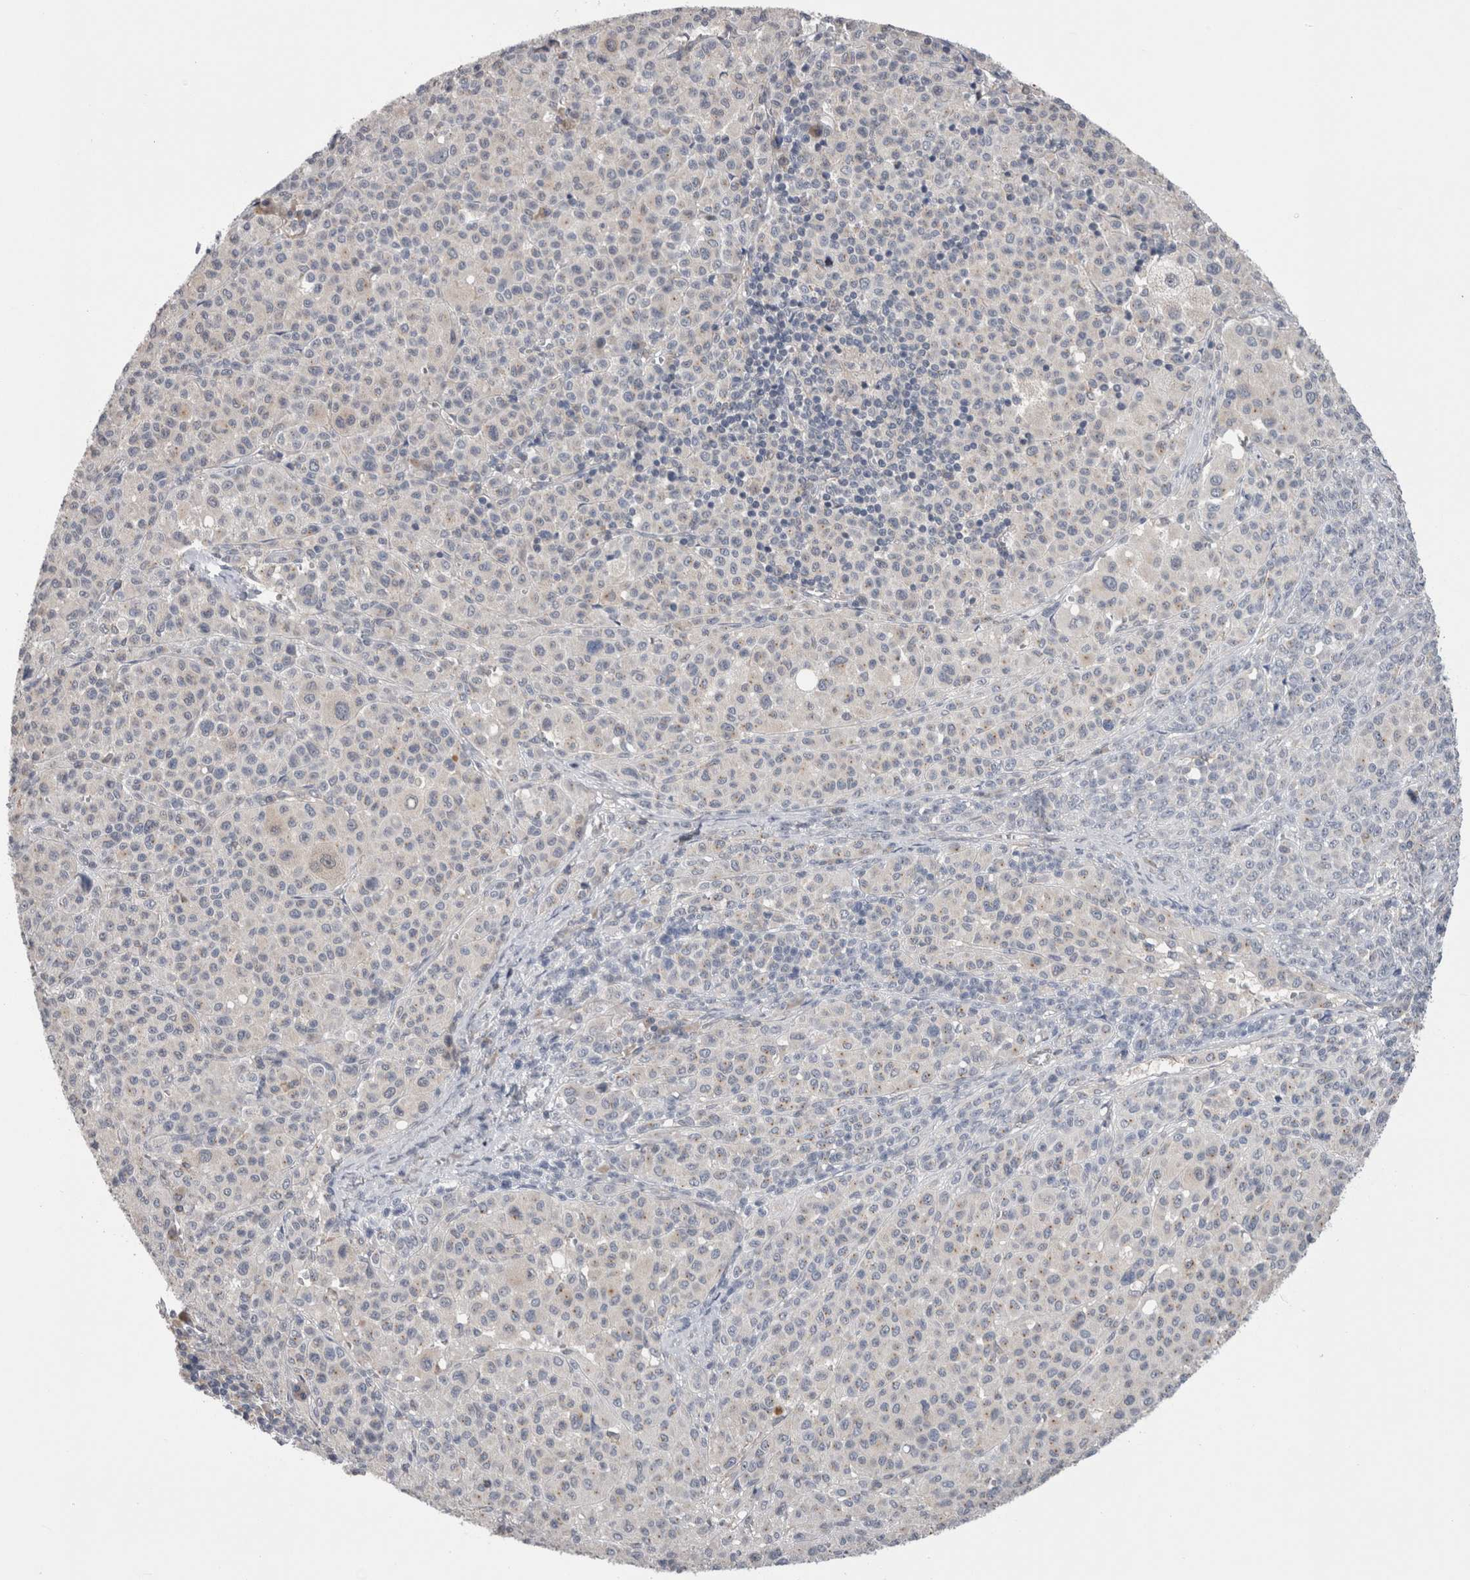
{"staining": {"intensity": "negative", "quantity": "none", "location": "none"}, "tissue": "melanoma", "cell_type": "Tumor cells", "image_type": "cancer", "snomed": [{"axis": "morphology", "description": "Malignant melanoma, Metastatic site"}, {"axis": "topography", "description": "Skin"}], "caption": "Melanoma was stained to show a protein in brown. There is no significant positivity in tumor cells.", "gene": "DCTN6", "patient": {"sex": "female", "age": 74}}